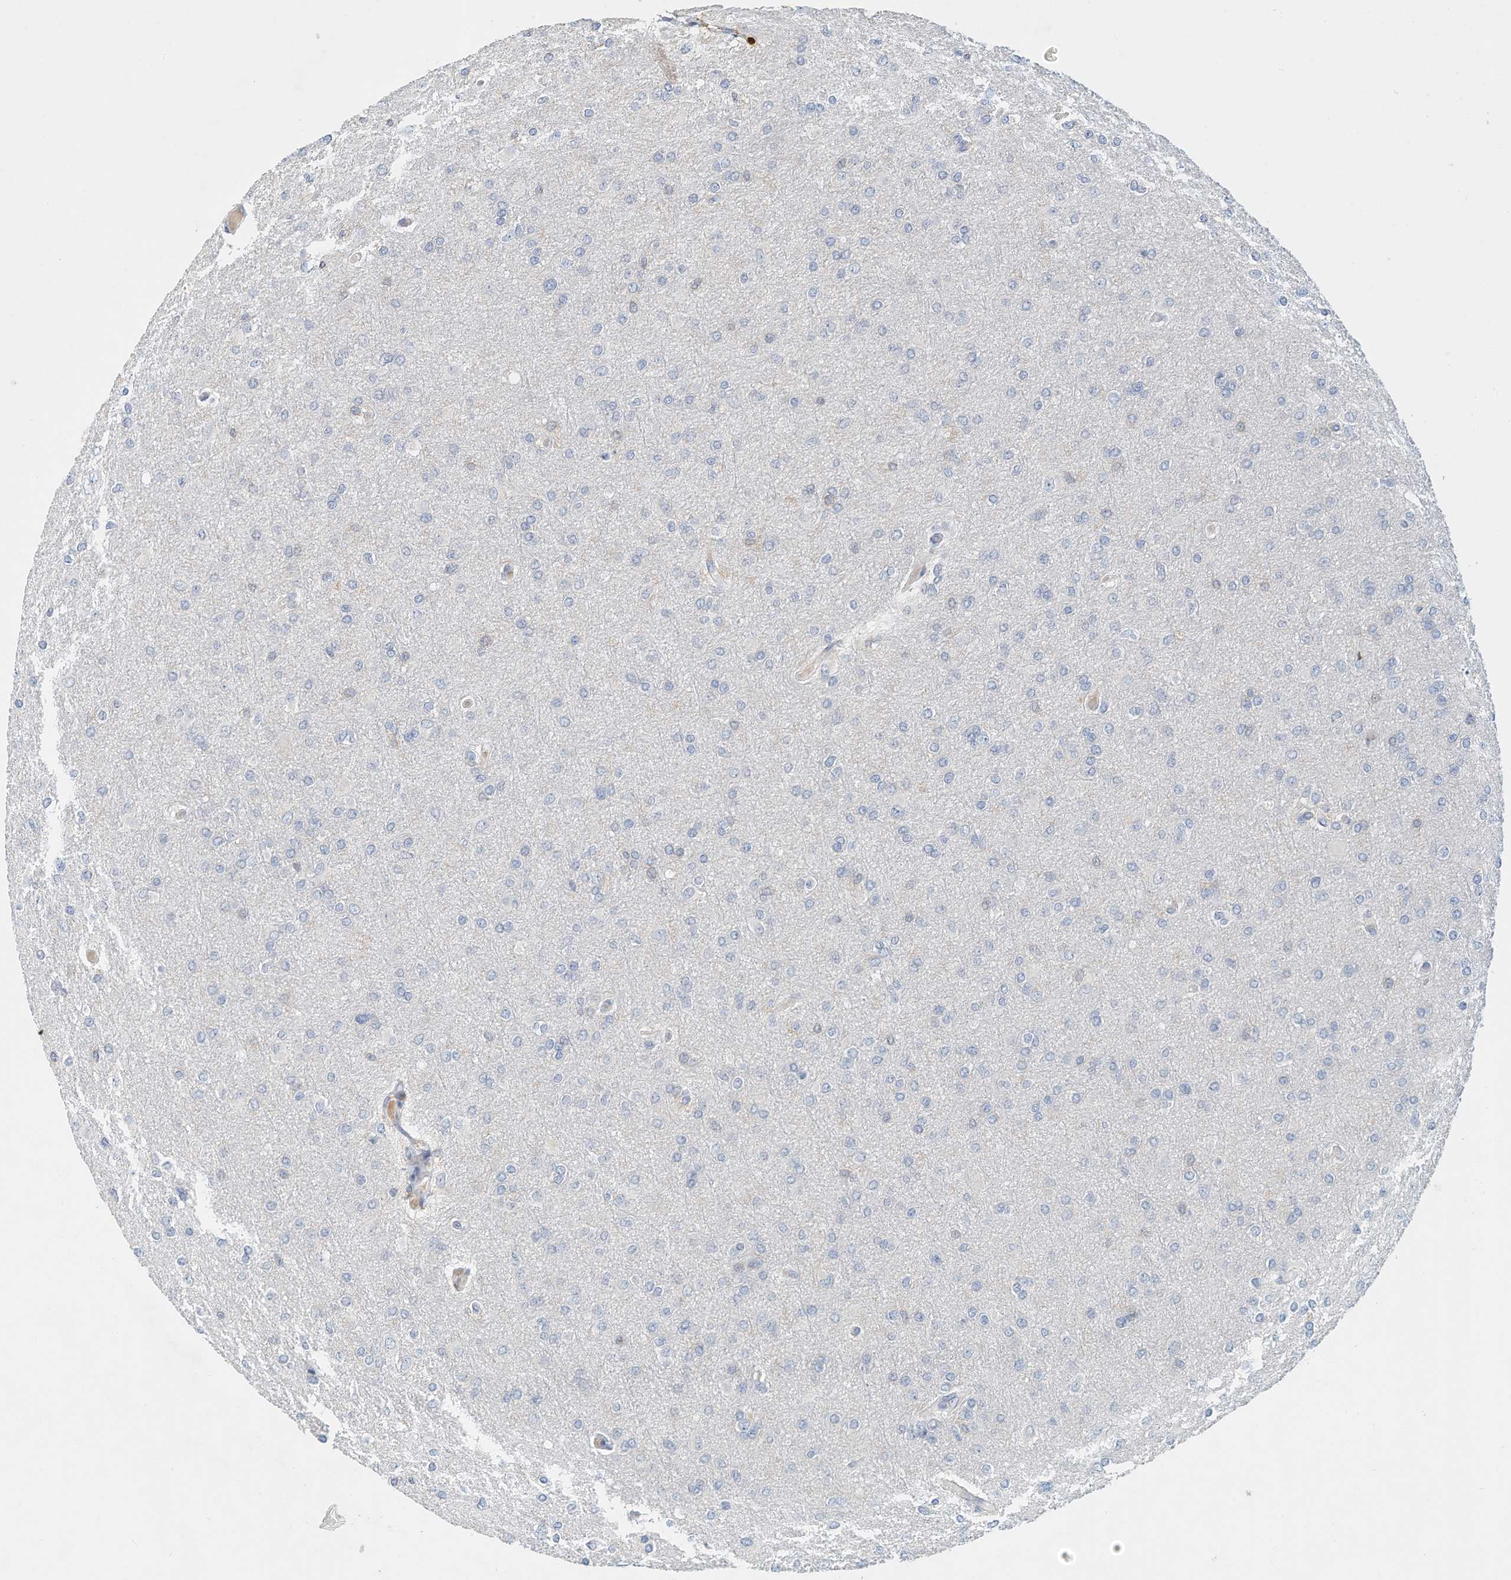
{"staining": {"intensity": "negative", "quantity": "none", "location": "none"}, "tissue": "glioma", "cell_type": "Tumor cells", "image_type": "cancer", "snomed": [{"axis": "morphology", "description": "Glioma, malignant, High grade"}, {"axis": "topography", "description": "Cerebral cortex"}], "caption": "This histopathology image is of glioma stained with immunohistochemistry (IHC) to label a protein in brown with the nuclei are counter-stained blue. There is no expression in tumor cells.", "gene": "MICAL1", "patient": {"sex": "female", "age": 36}}